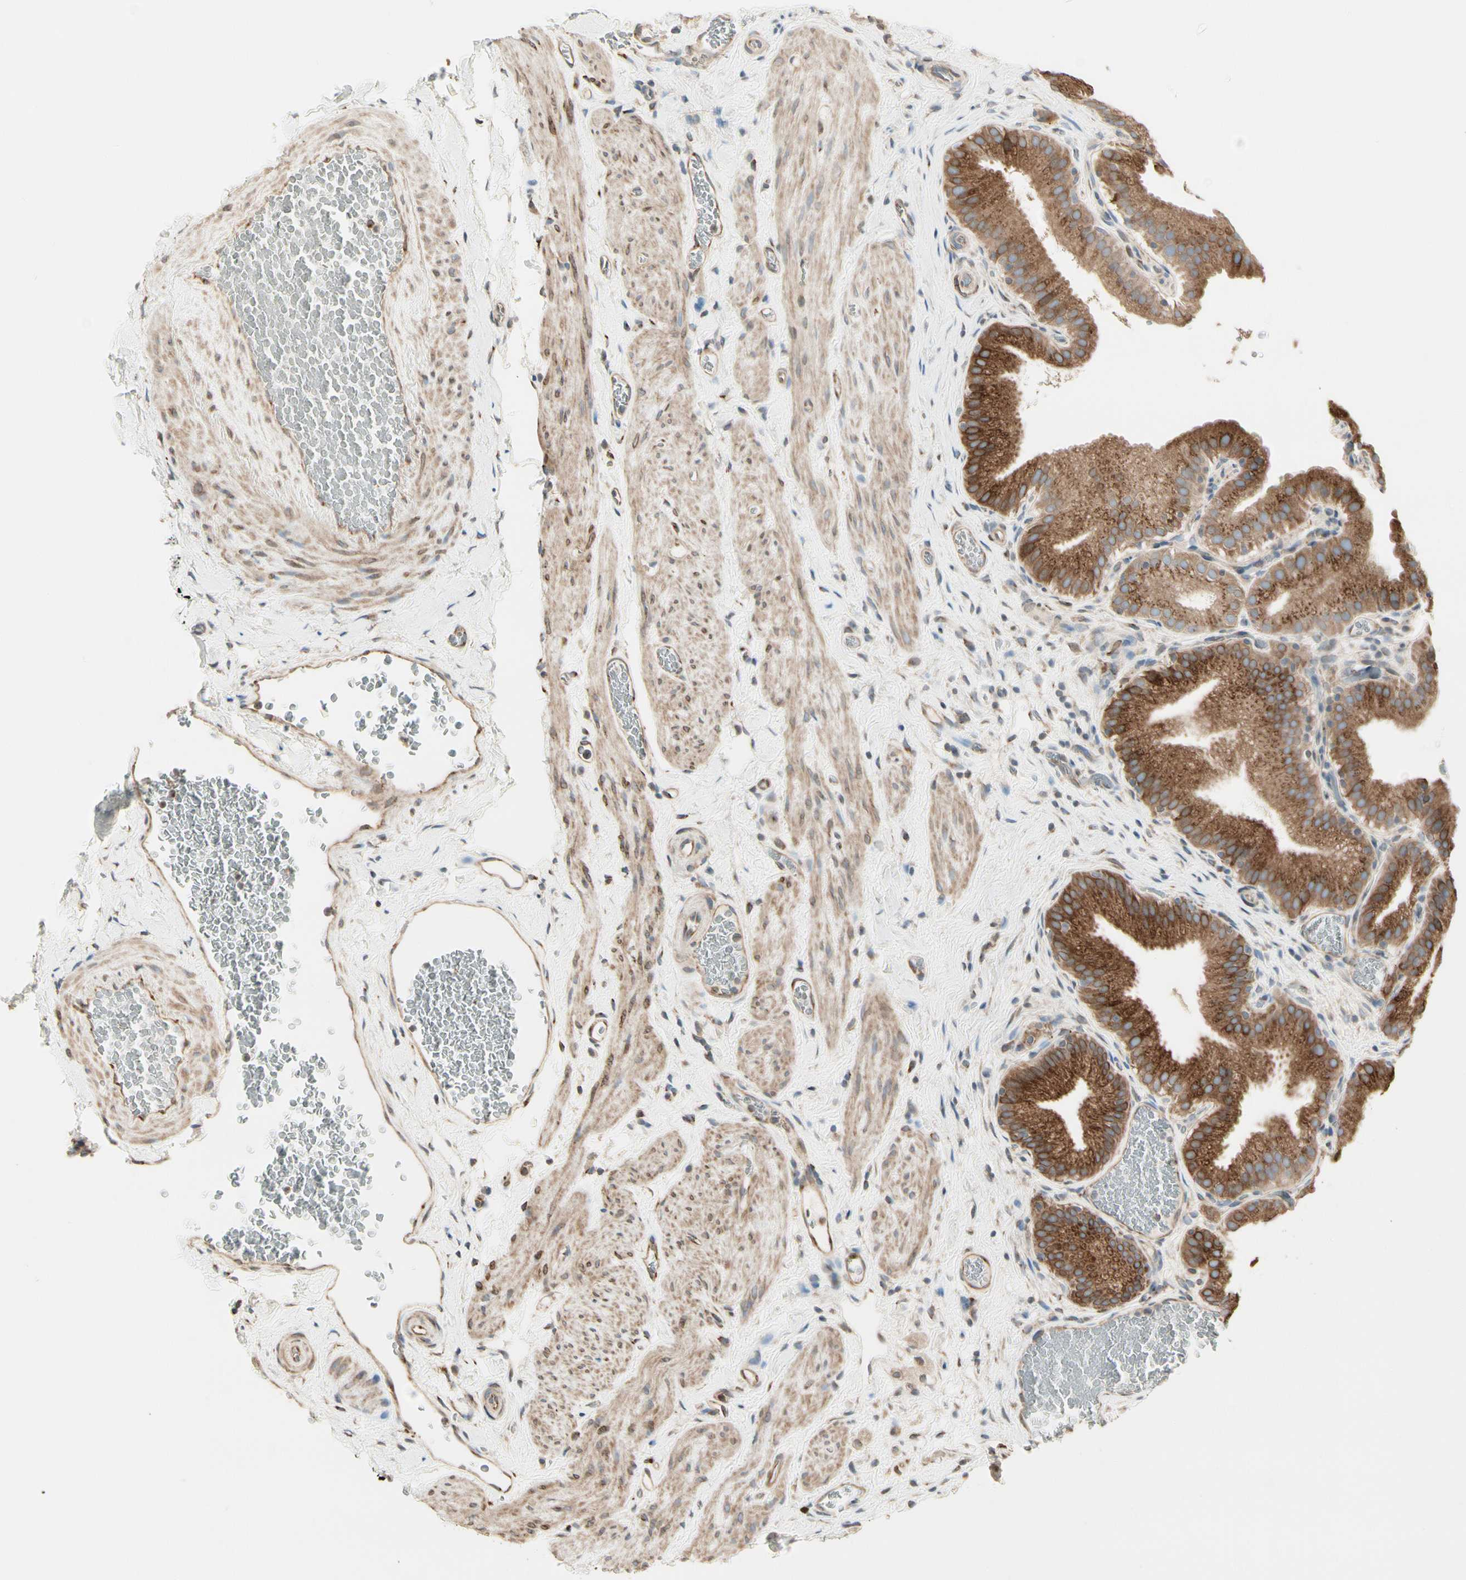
{"staining": {"intensity": "strong", "quantity": ">75%", "location": "cytoplasmic/membranous"}, "tissue": "gallbladder", "cell_type": "Glandular cells", "image_type": "normal", "snomed": [{"axis": "morphology", "description": "Normal tissue, NOS"}, {"axis": "topography", "description": "Gallbladder"}], "caption": "High-magnification brightfield microscopy of normal gallbladder stained with DAB (brown) and counterstained with hematoxylin (blue). glandular cells exhibit strong cytoplasmic/membranous staining is identified in about>75% of cells. The staining was performed using DAB (3,3'-diaminobenzidine) to visualize the protein expression in brown, while the nuclei were stained in blue with hematoxylin (Magnification: 20x).", "gene": "NUCB2", "patient": {"sex": "male", "age": 54}}